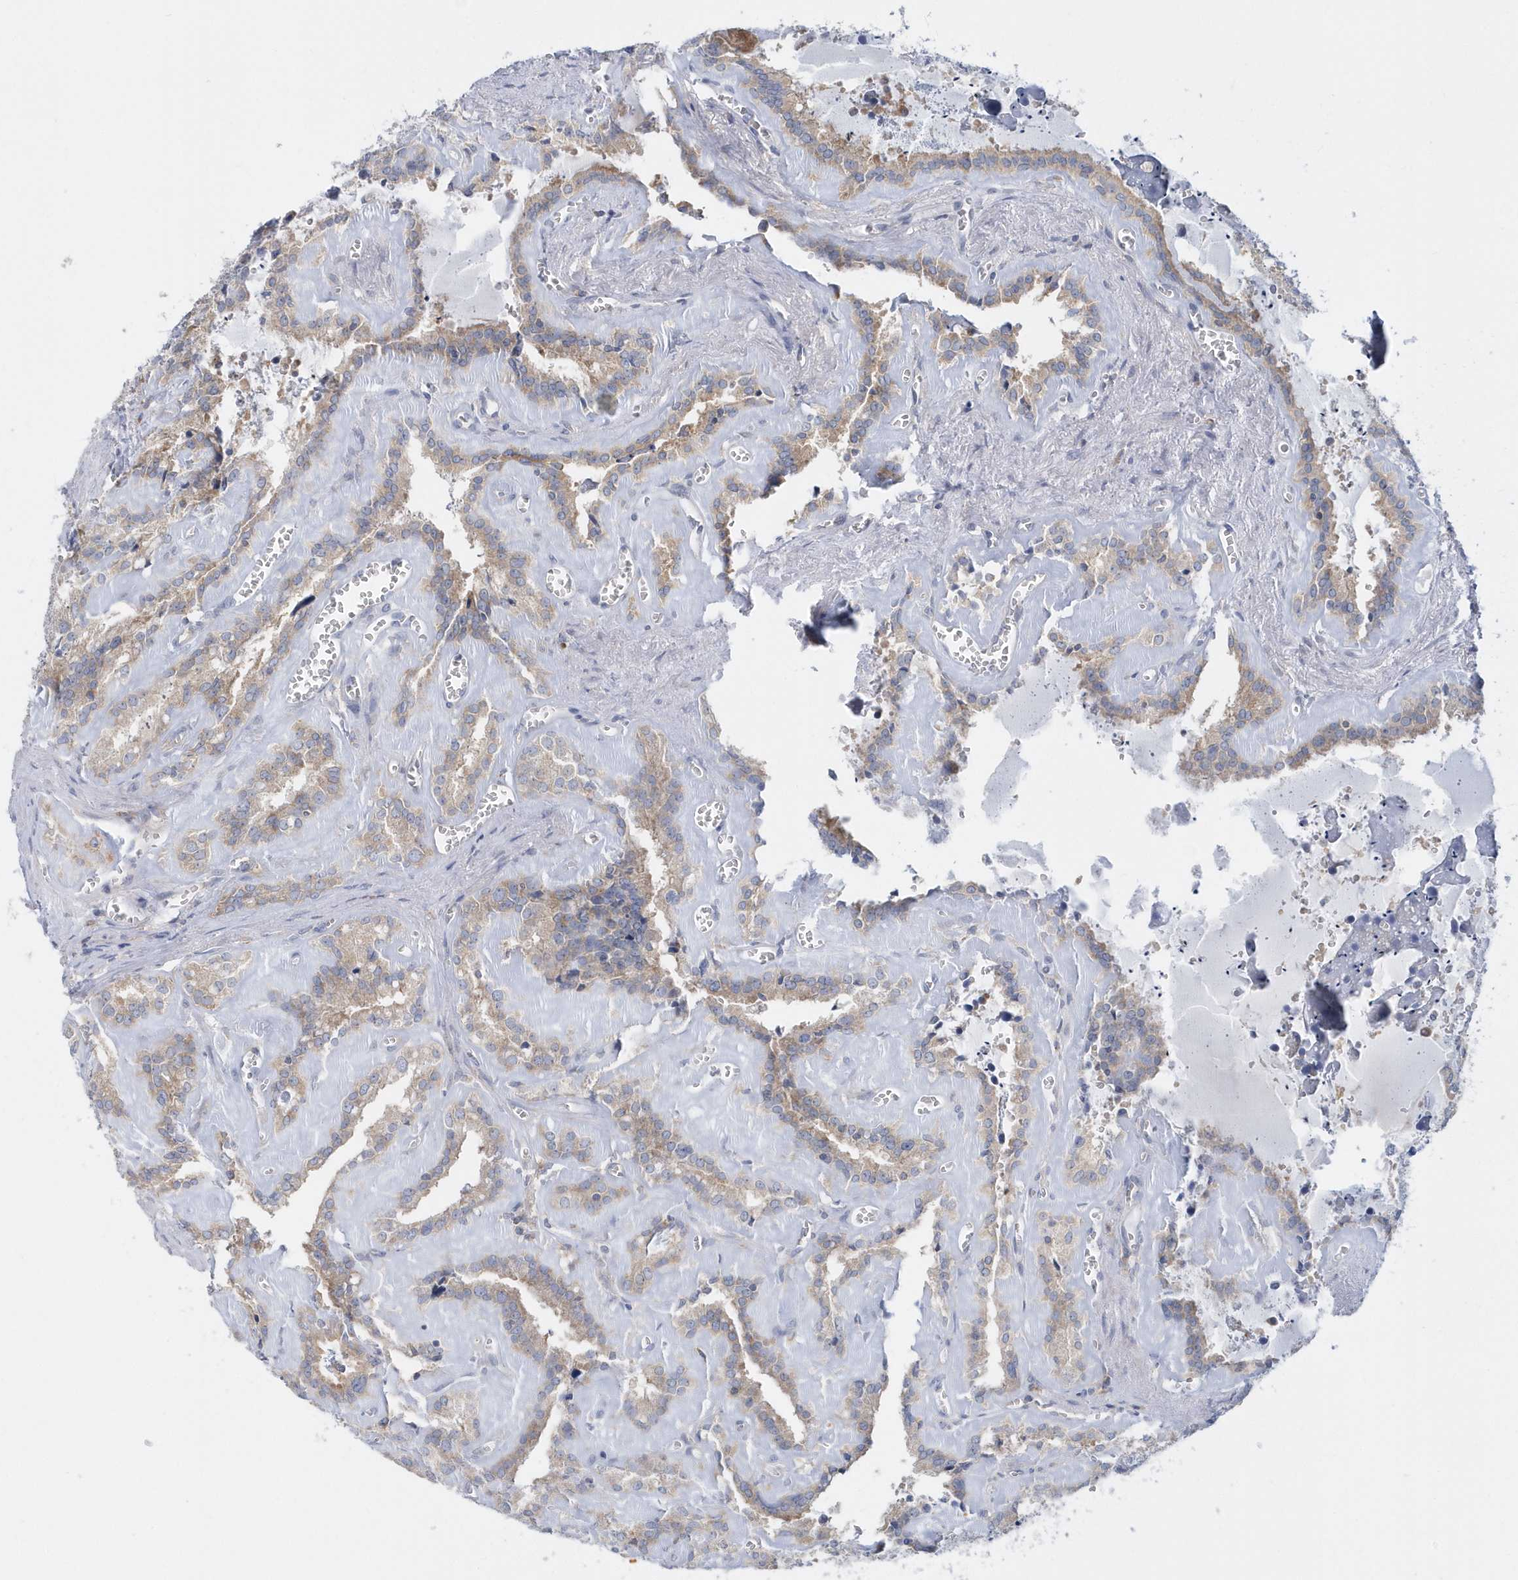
{"staining": {"intensity": "weak", "quantity": ">75%", "location": "cytoplasmic/membranous"}, "tissue": "seminal vesicle", "cell_type": "Glandular cells", "image_type": "normal", "snomed": [{"axis": "morphology", "description": "Normal tissue, NOS"}, {"axis": "topography", "description": "Prostate"}, {"axis": "topography", "description": "Seminal veicle"}], "caption": "Protein staining of unremarkable seminal vesicle demonstrates weak cytoplasmic/membranous staining in approximately >75% of glandular cells.", "gene": "EIF3C", "patient": {"sex": "male", "age": 59}}